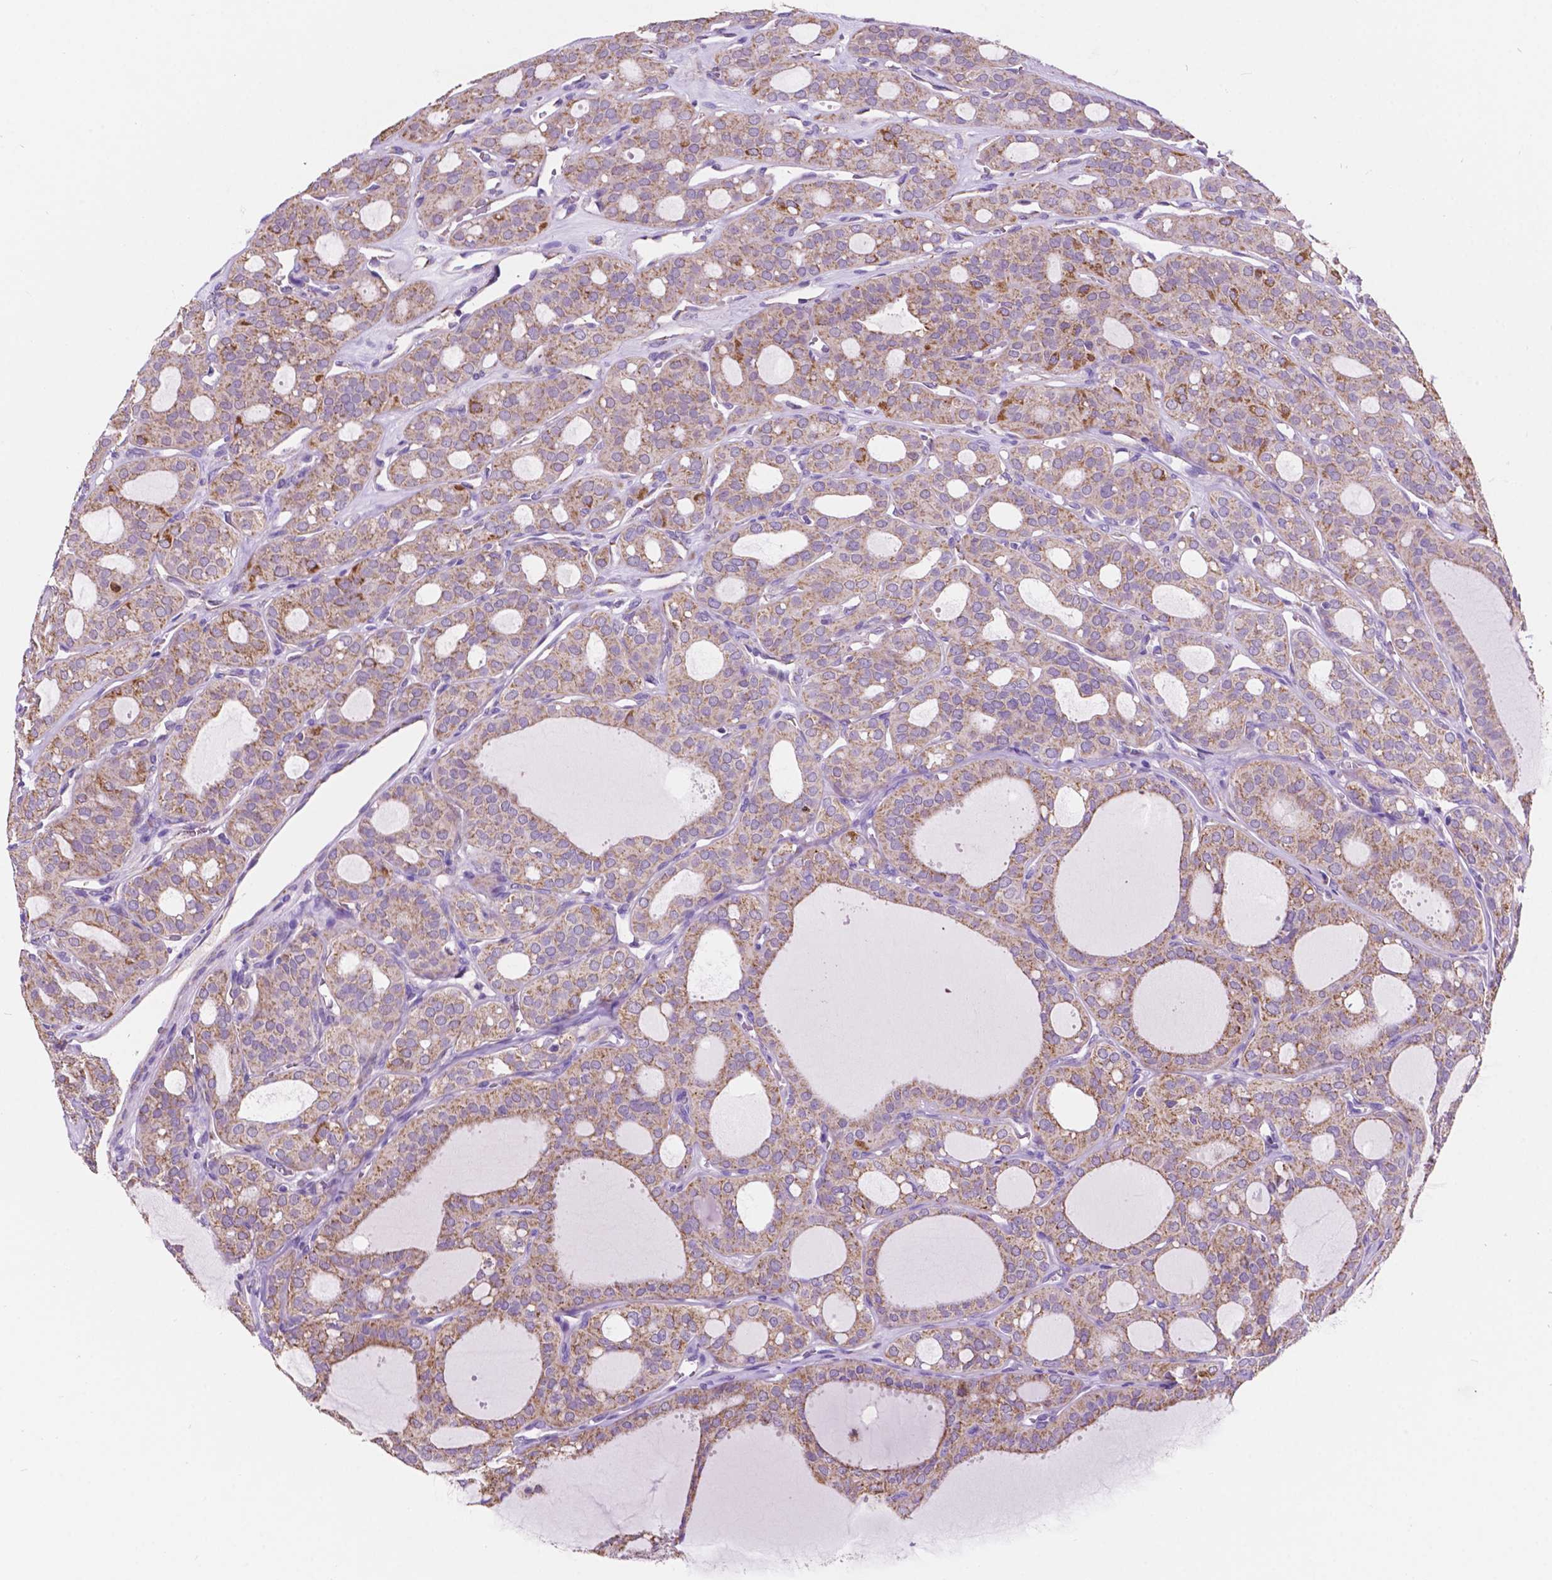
{"staining": {"intensity": "weak", "quantity": ">75%", "location": "cytoplasmic/membranous"}, "tissue": "thyroid cancer", "cell_type": "Tumor cells", "image_type": "cancer", "snomed": [{"axis": "morphology", "description": "Follicular adenoma carcinoma, NOS"}, {"axis": "topography", "description": "Thyroid gland"}], "caption": "A brown stain shows weak cytoplasmic/membranous expression of a protein in human follicular adenoma carcinoma (thyroid) tumor cells.", "gene": "TRPV5", "patient": {"sex": "male", "age": 75}}